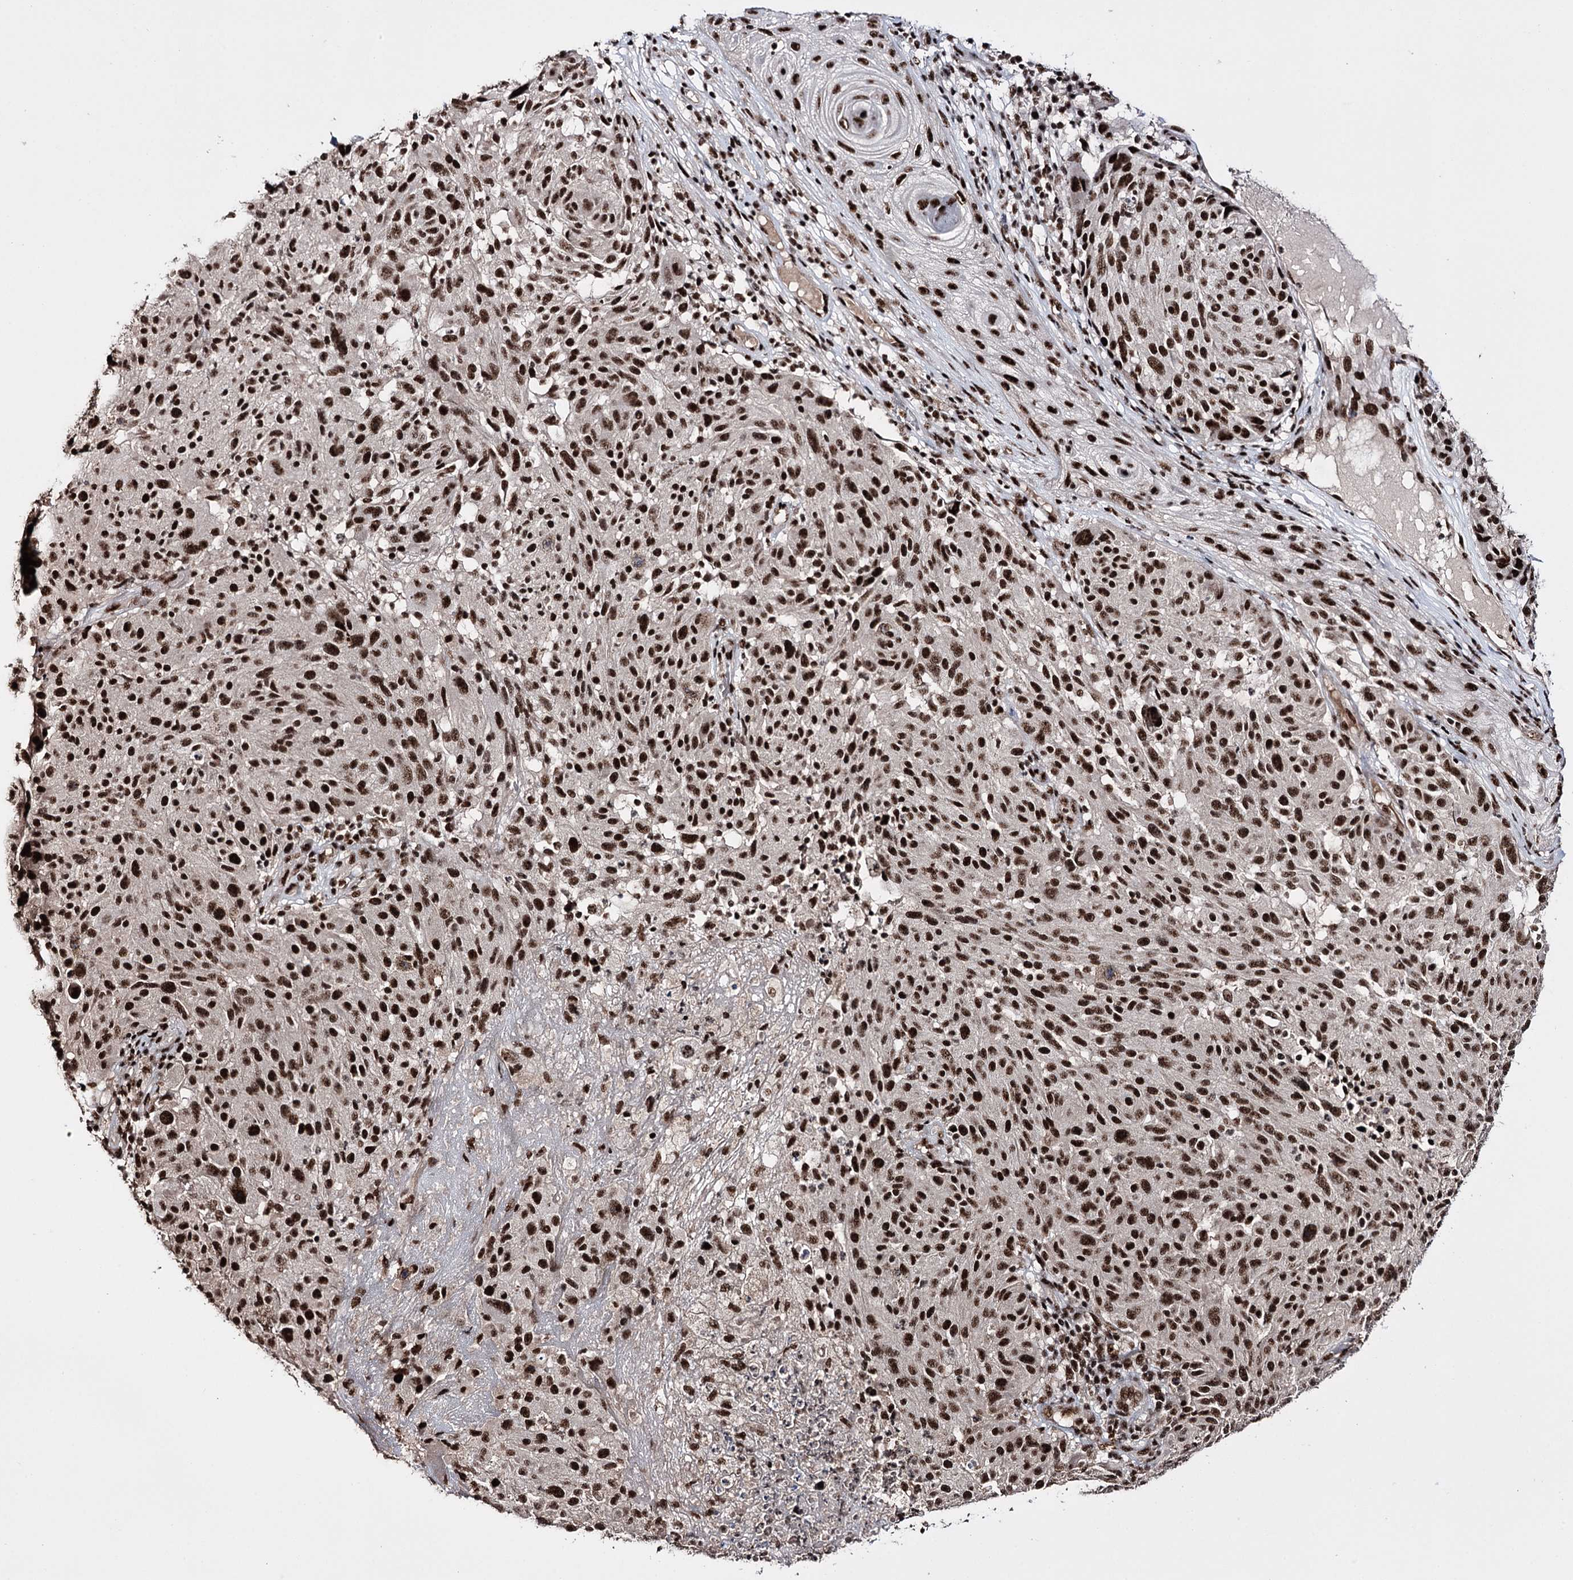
{"staining": {"intensity": "strong", "quantity": ">75%", "location": "nuclear"}, "tissue": "melanoma", "cell_type": "Tumor cells", "image_type": "cancer", "snomed": [{"axis": "morphology", "description": "Malignant melanoma, NOS"}, {"axis": "topography", "description": "Skin"}], "caption": "The immunohistochemical stain labels strong nuclear staining in tumor cells of melanoma tissue.", "gene": "PRPF40A", "patient": {"sex": "male", "age": 53}}